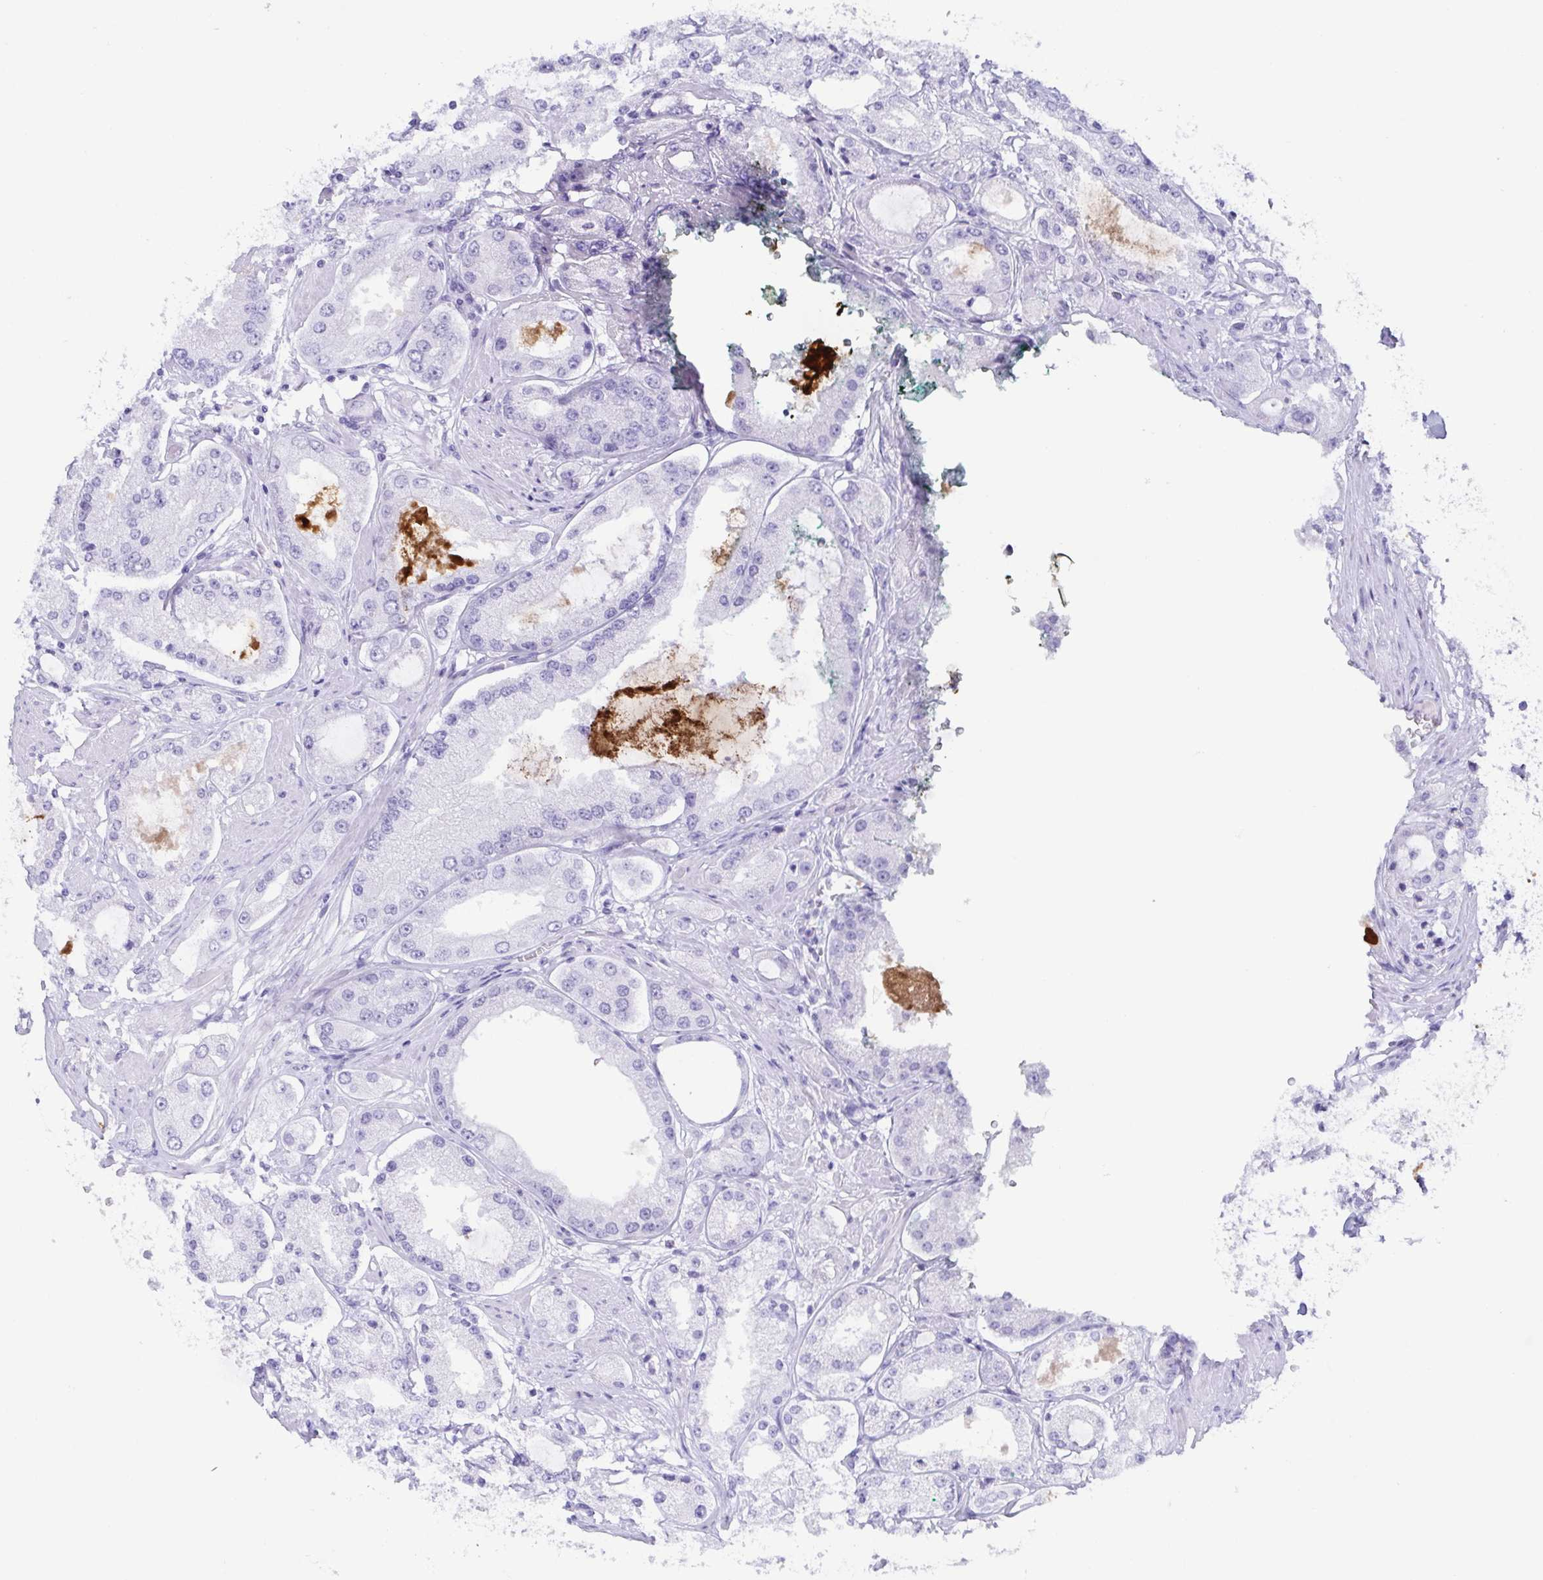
{"staining": {"intensity": "negative", "quantity": "none", "location": "none"}, "tissue": "prostate cancer", "cell_type": "Tumor cells", "image_type": "cancer", "snomed": [{"axis": "morphology", "description": "Adenocarcinoma, High grade"}, {"axis": "topography", "description": "Prostate"}], "caption": "Prostate high-grade adenocarcinoma was stained to show a protein in brown. There is no significant expression in tumor cells.", "gene": "CD164L2", "patient": {"sex": "male", "age": 69}}